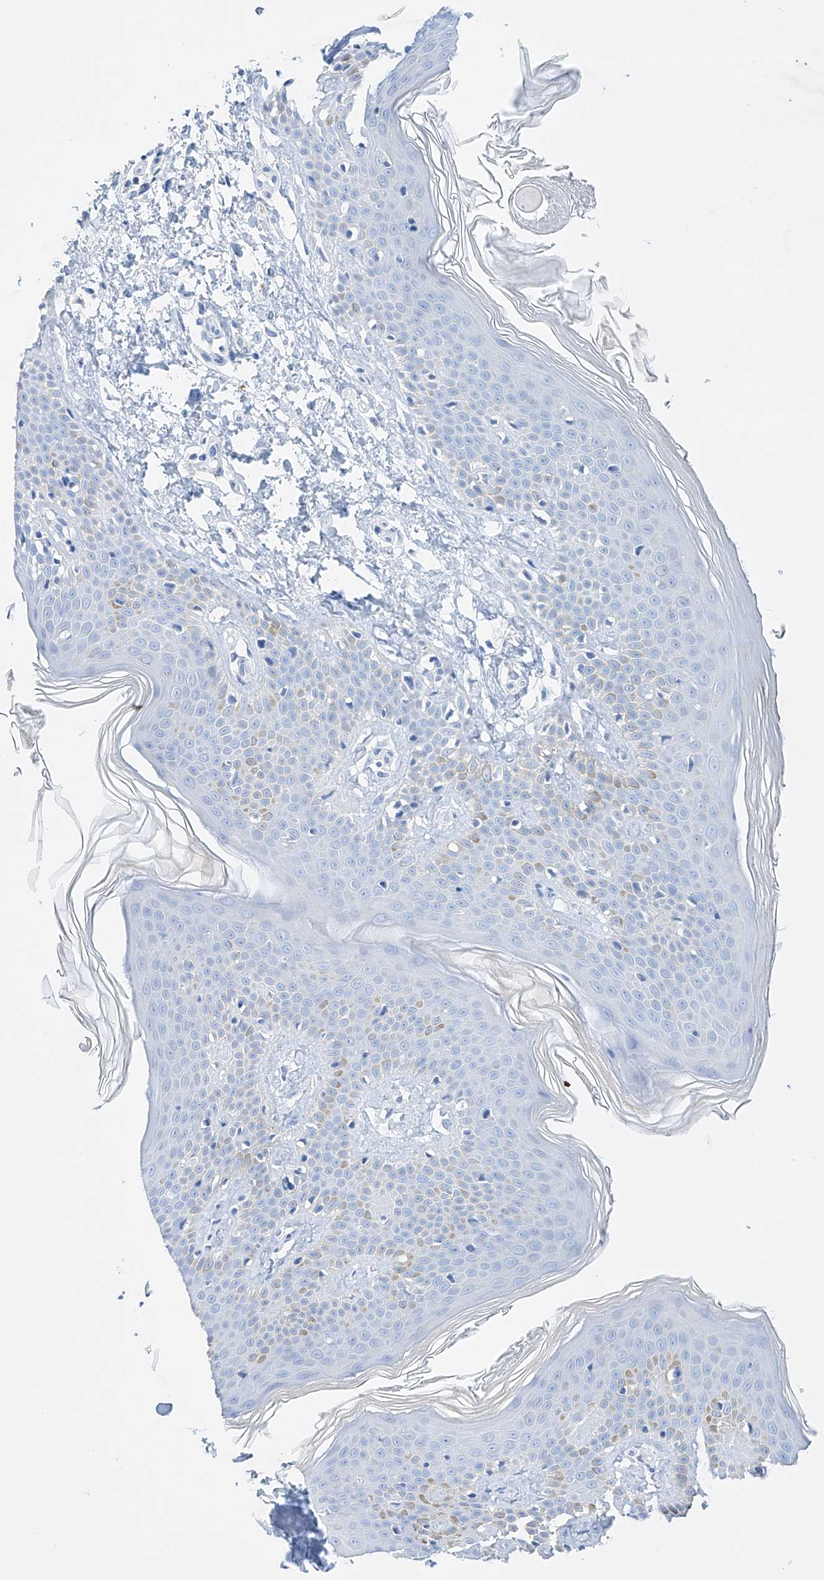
{"staining": {"intensity": "negative", "quantity": "none", "location": "none"}, "tissue": "skin", "cell_type": "Fibroblasts", "image_type": "normal", "snomed": [{"axis": "morphology", "description": "Normal tissue, NOS"}, {"axis": "topography", "description": "Skin"}], "caption": "Immunohistochemical staining of benign human skin exhibits no significant positivity in fibroblasts. The staining was performed using DAB to visualize the protein expression in brown, while the nuclei were stained in blue with hematoxylin (Magnification: 20x).", "gene": "LURAP1", "patient": {"sex": "male", "age": 37}}